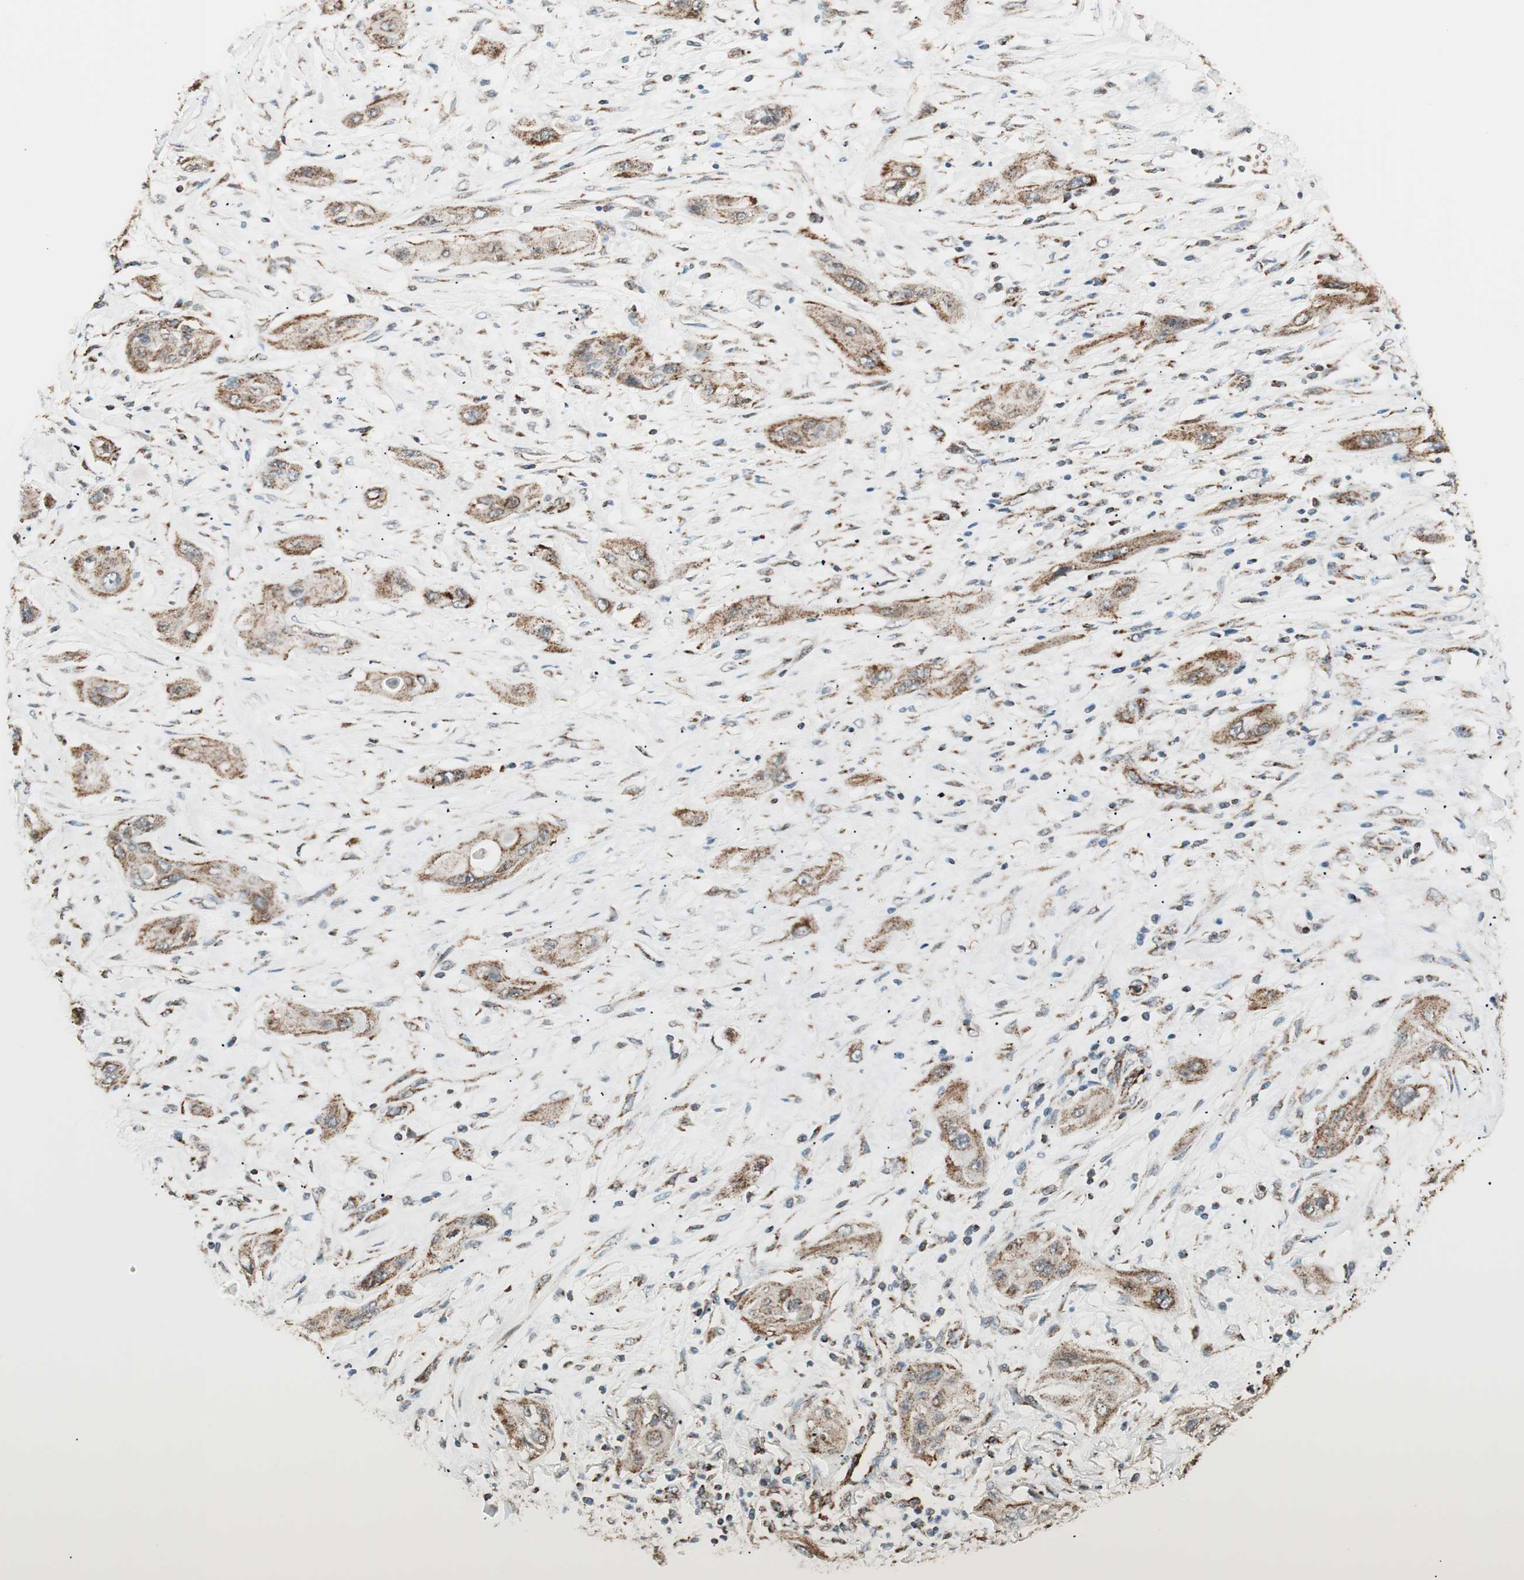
{"staining": {"intensity": "moderate", "quantity": ">75%", "location": "cytoplasmic/membranous"}, "tissue": "lung cancer", "cell_type": "Tumor cells", "image_type": "cancer", "snomed": [{"axis": "morphology", "description": "Squamous cell carcinoma, NOS"}, {"axis": "topography", "description": "Lung"}], "caption": "An immunohistochemistry photomicrograph of neoplastic tissue is shown. Protein staining in brown labels moderate cytoplasmic/membranous positivity in squamous cell carcinoma (lung) within tumor cells.", "gene": "TOMM22", "patient": {"sex": "female", "age": 47}}